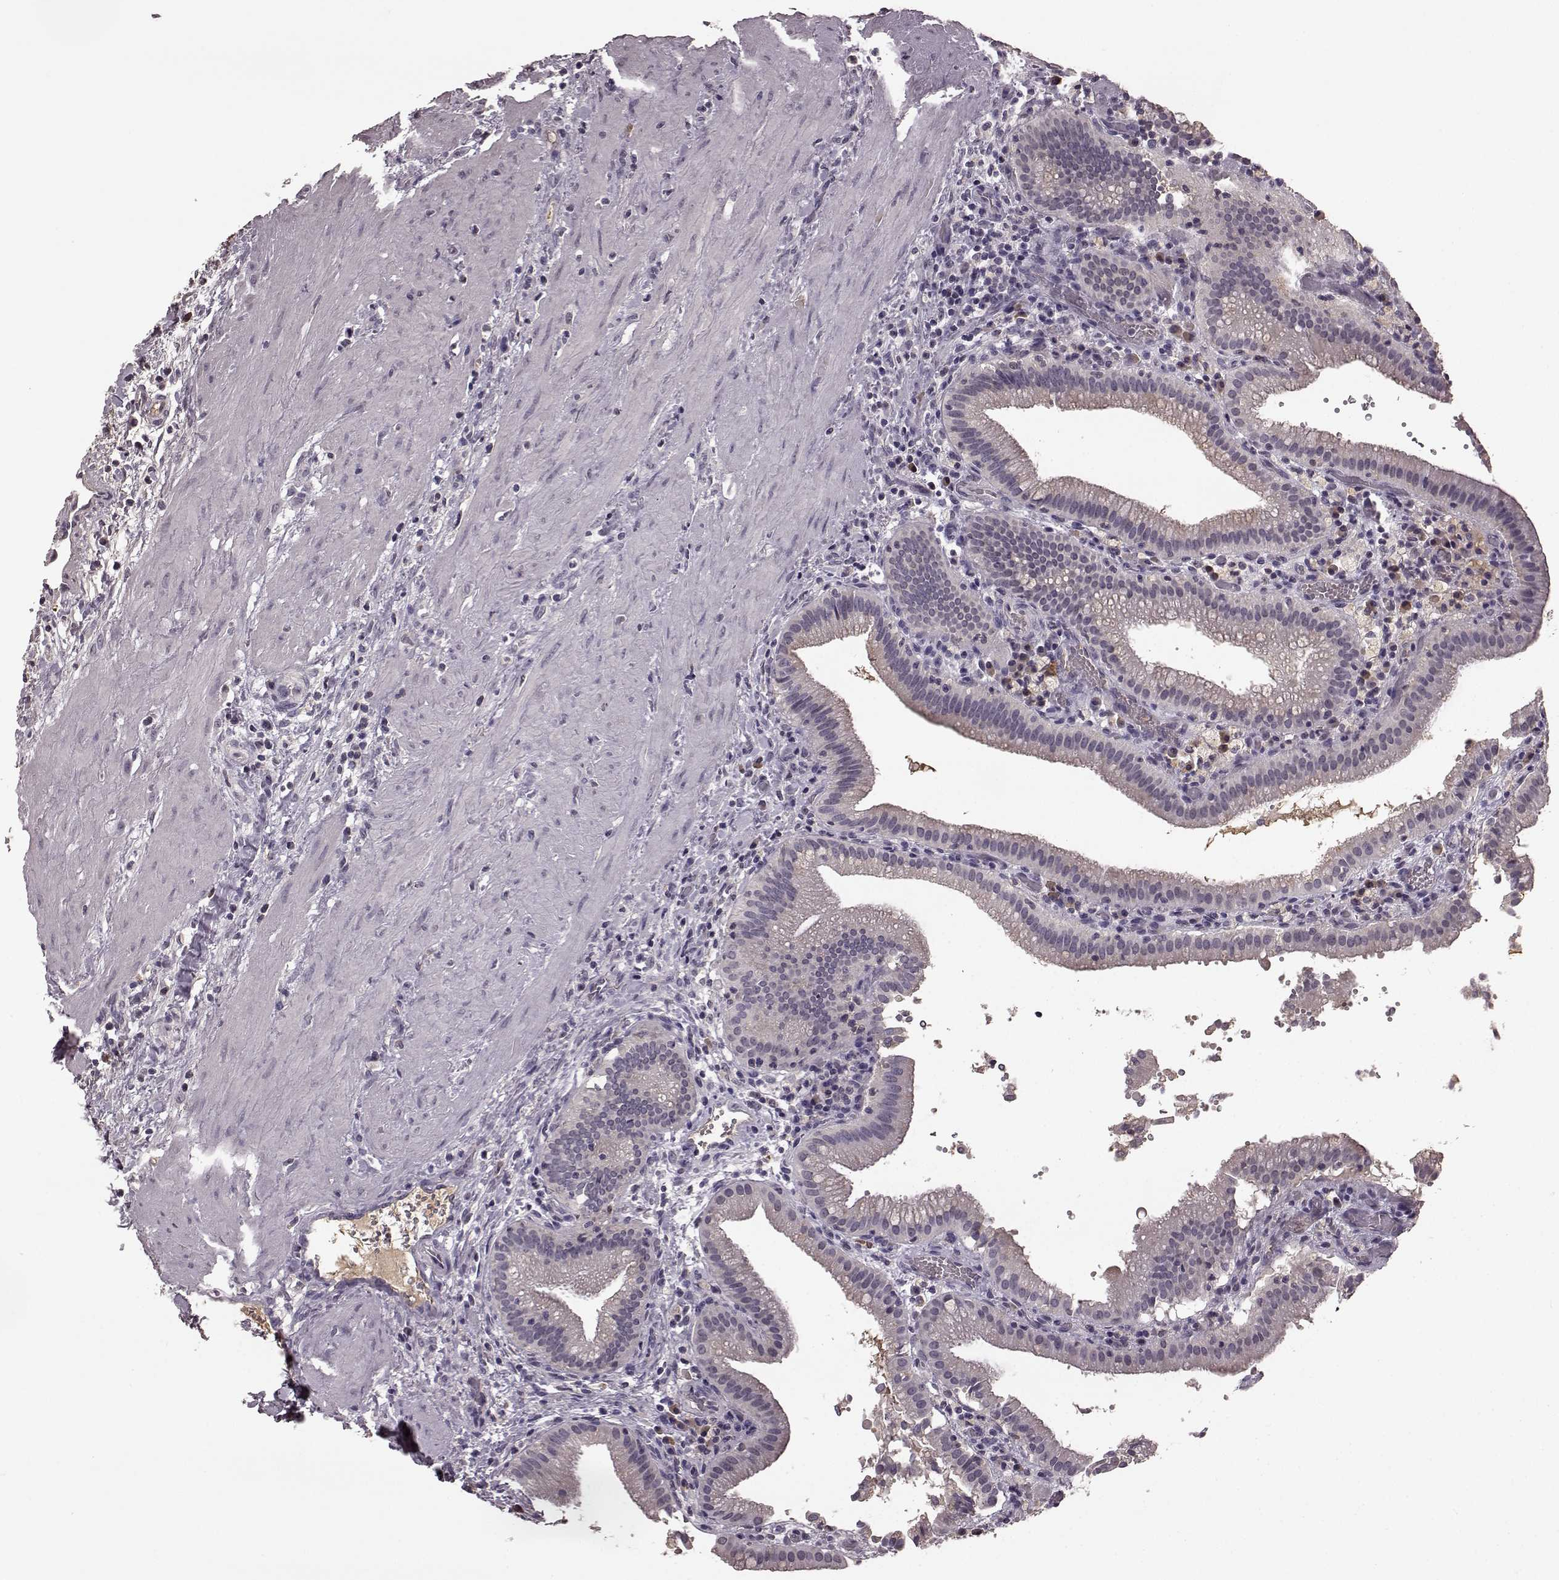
{"staining": {"intensity": "negative", "quantity": "none", "location": "none"}, "tissue": "gallbladder", "cell_type": "Glandular cells", "image_type": "normal", "snomed": [{"axis": "morphology", "description": "Normal tissue, NOS"}, {"axis": "topography", "description": "Gallbladder"}], "caption": "Immunohistochemistry (IHC) of unremarkable gallbladder shows no staining in glandular cells.", "gene": "NRL", "patient": {"sex": "male", "age": 42}}